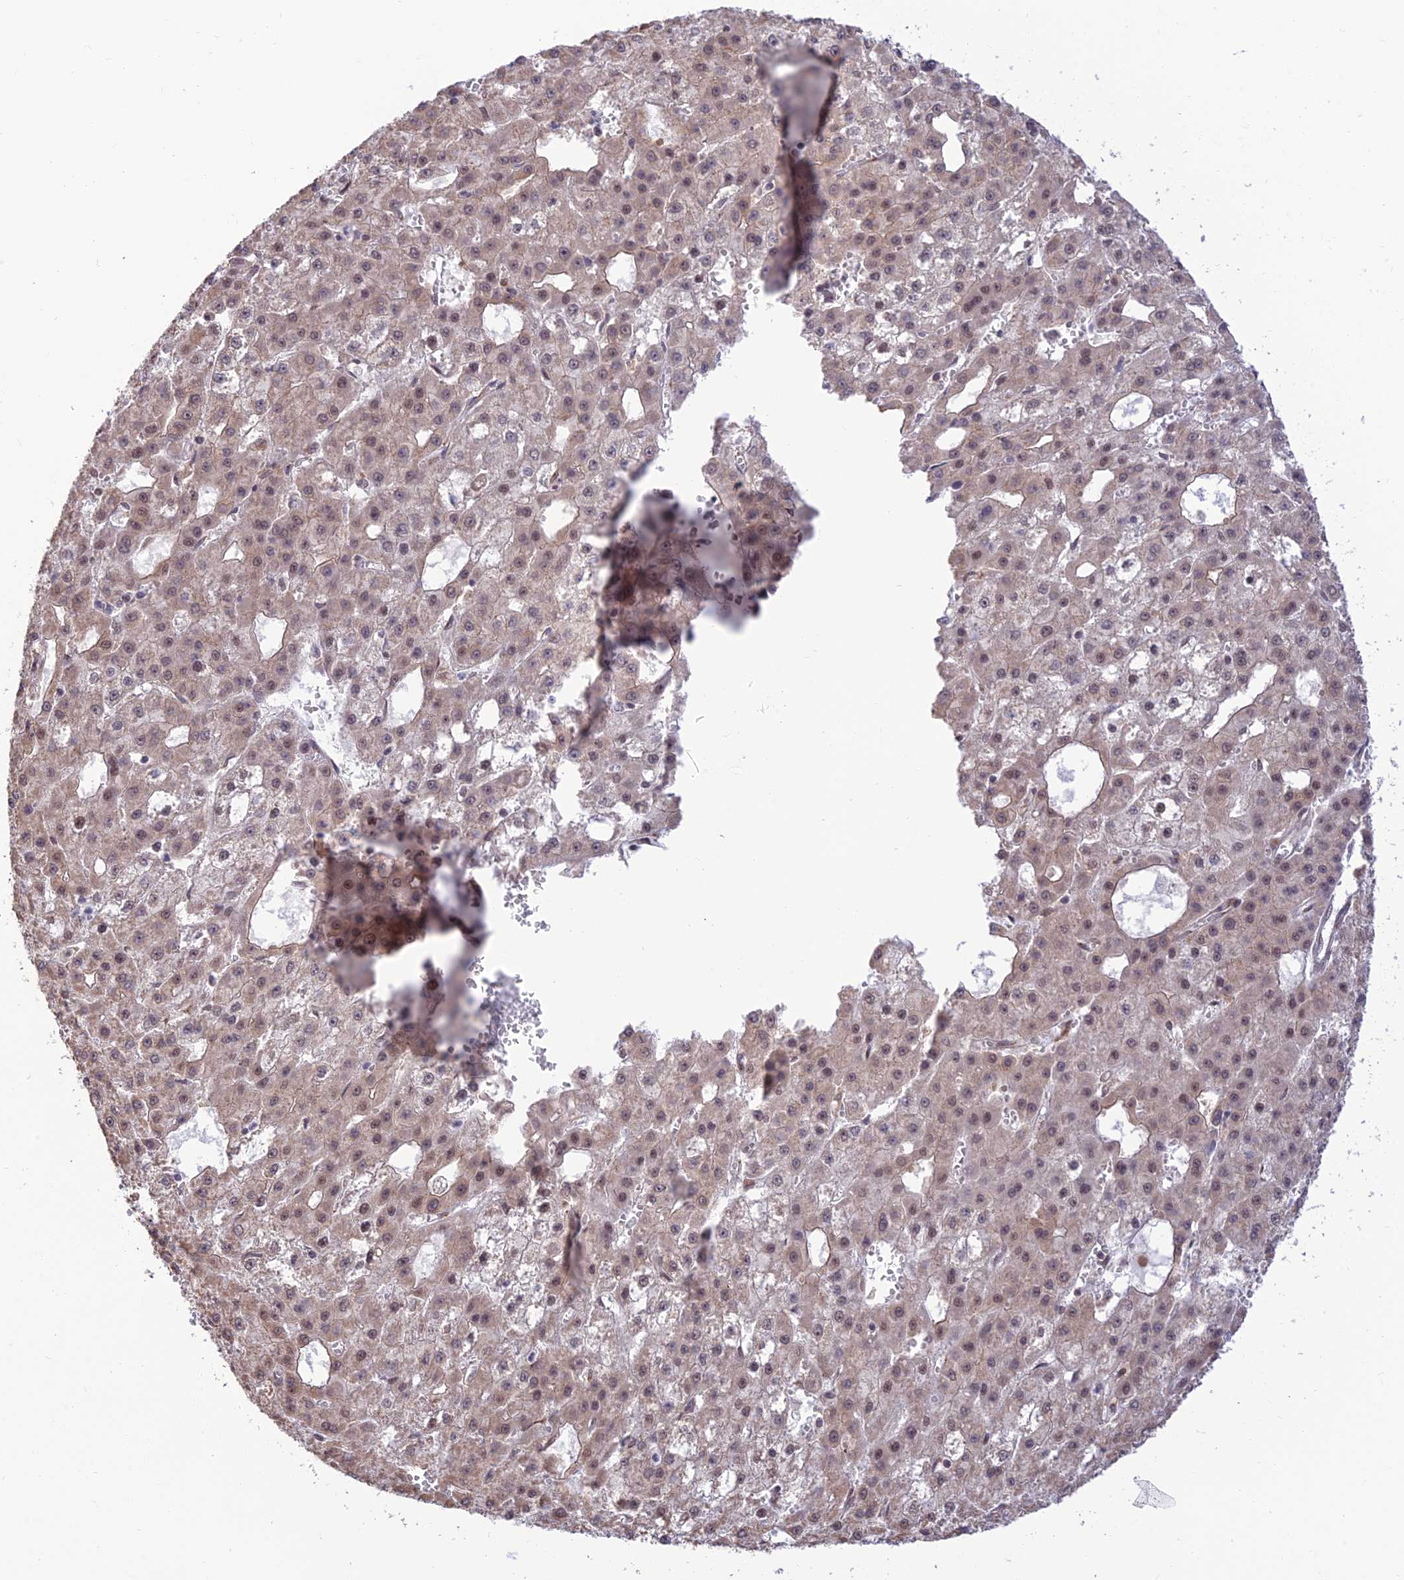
{"staining": {"intensity": "weak", "quantity": "25%-75%", "location": "nuclear"}, "tissue": "liver cancer", "cell_type": "Tumor cells", "image_type": "cancer", "snomed": [{"axis": "morphology", "description": "Carcinoma, Hepatocellular, NOS"}, {"axis": "topography", "description": "Liver"}], "caption": "Immunohistochemistry (IHC) of human liver hepatocellular carcinoma displays low levels of weak nuclear positivity in about 25%-75% of tumor cells.", "gene": "GOLGA3", "patient": {"sex": "male", "age": 47}}